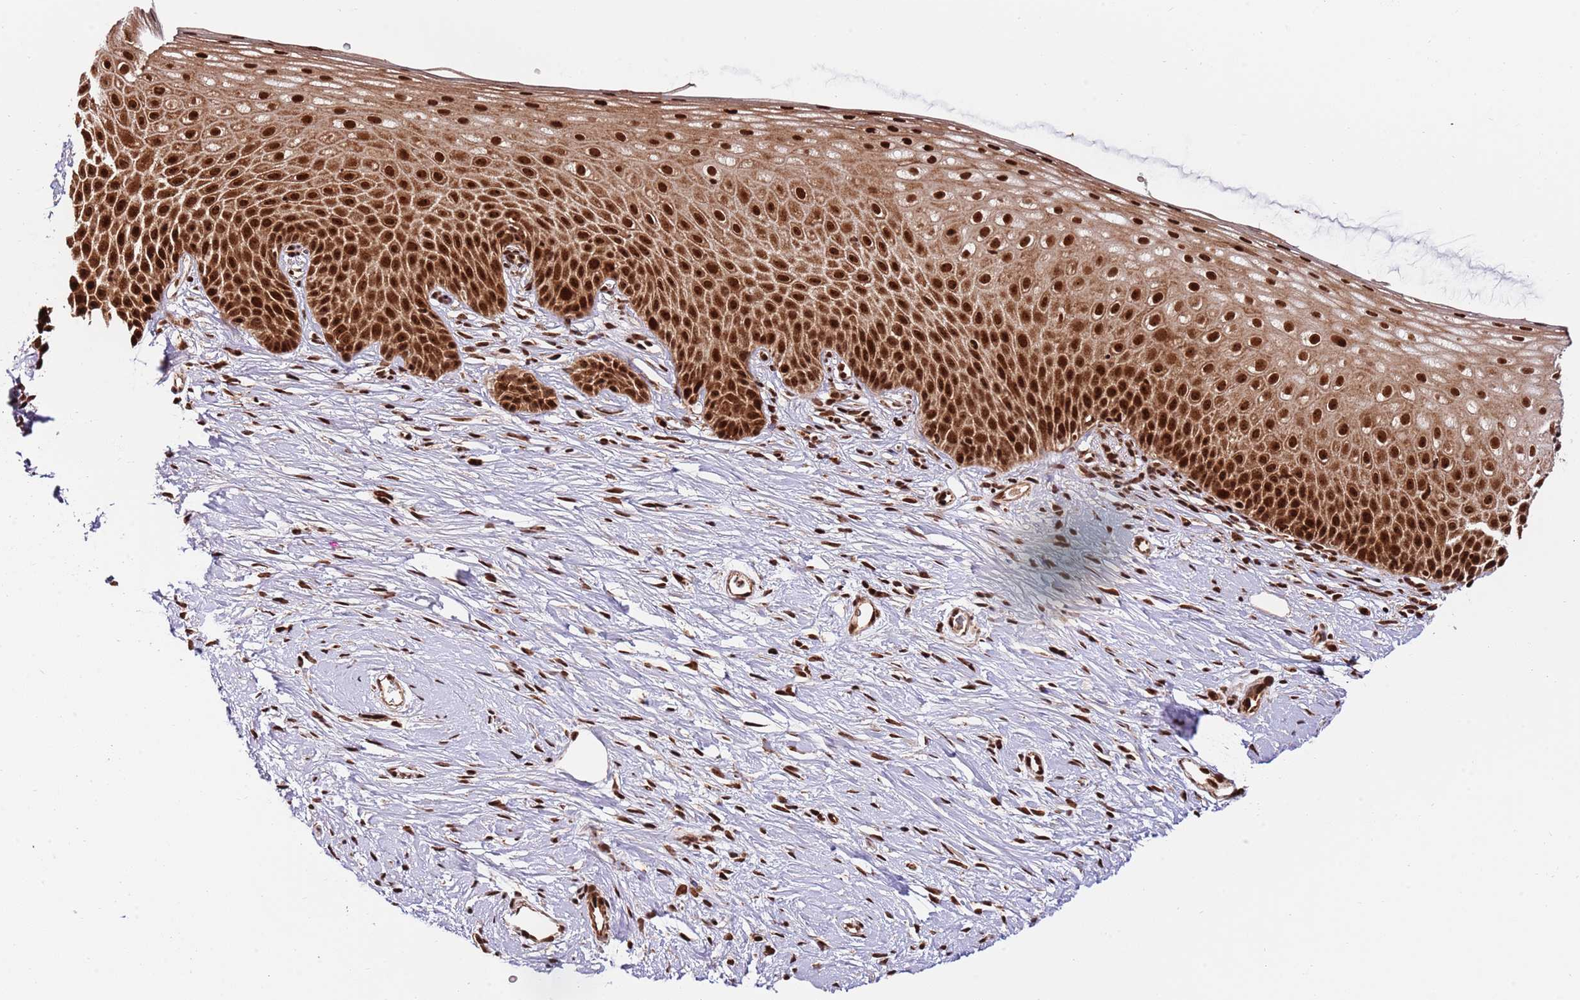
{"staining": {"intensity": "strong", "quantity": ">75%", "location": "cytoplasmic/membranous,nuclear"}, "tissue": "cervix", "cell_type": "Glandular cells", "image_type": "normal", "snomed": [{"axis": "morphology", "description": "Normal tissue, NOS"}, {"axis": "topography", "description": "Cervix"}], "caption": "A photomicrograph showing strong cytoplasmic/membranous,nuclear expression in about >75% of glandular cells in normal cervix, as visualized by brown immunohistochemical staining.", "gene": "RIF1", "patient": {"sex": "female", "age": 57}}